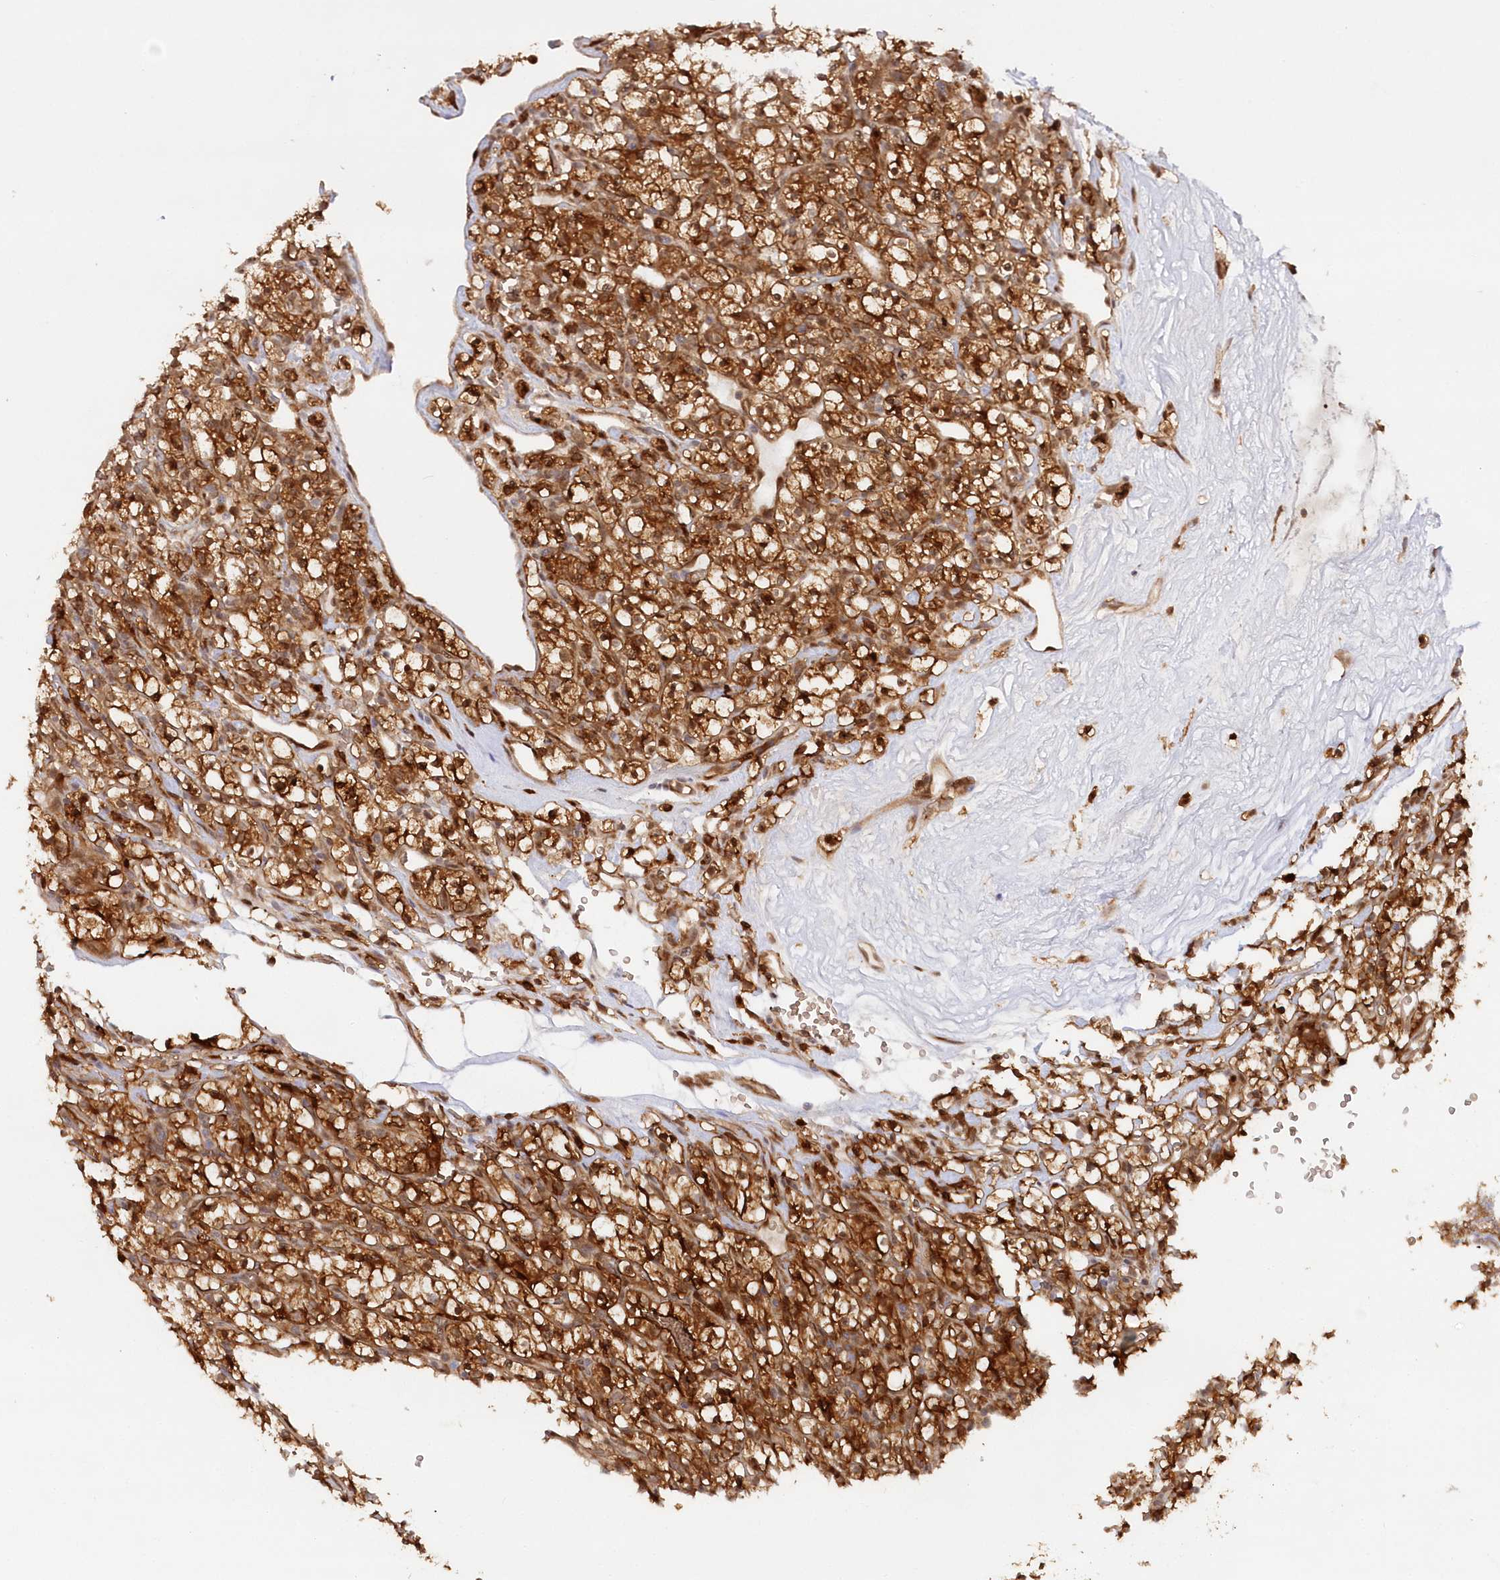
{"staining": {"intensity": "strong", "quantity": ">75%", "location": "cytoplasmic/membranous"}, "tissue": "renal cancer", "cell_type": "Tumor cells", "image_type": "cancer", "snomed": [{"axis": "morphology", "description": "Adenocarcinoma, NOS"}, {"axis": "topography", "description": "Kidney"}], "caption": "Protein expression analysis of renal cancer reveals strong cytoplasmic/membranous expression in approximately >75% of tumor cells. The staining was performed using DAB (3,3'-diaminobenzidine), with brown indicating positive protein expression. Nuclei are stained blue with hematoxylin.", "gene": "GBE1", "patient": {"sex": "female", "age": 57}}